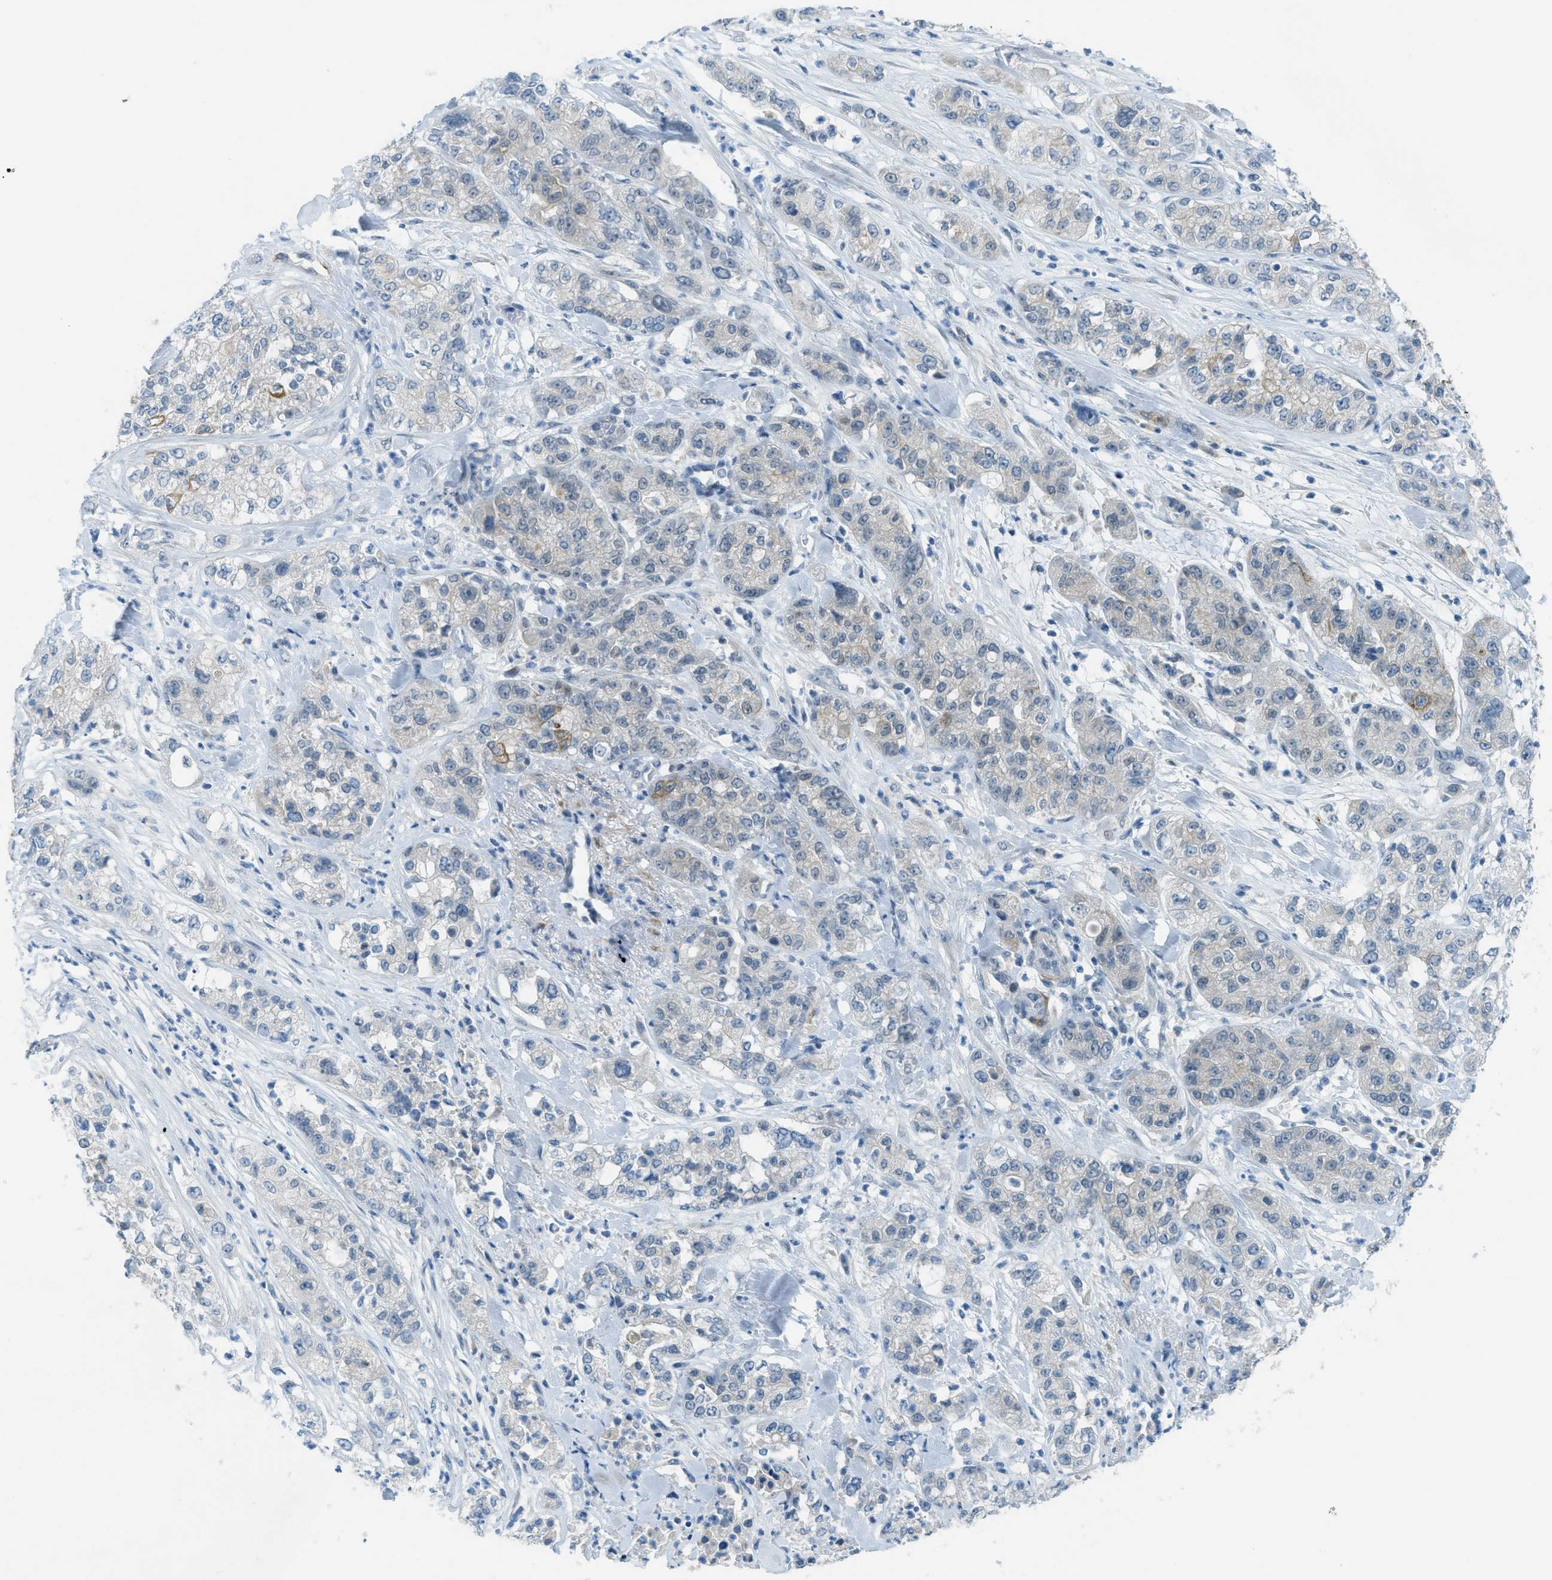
{"staining": {"intensity": "negative", "quantity": "none", "location": "none"}, "tissue": "pancreatic cancer", "cell_type": "Tumor cells", "image_type": "cancer", "snomed": [{"axis": "morphology", "description": "Adenocarcinoma, NOS"}, {"axis": "topography", "description": "Pancreas"}], "caption": "Immunohistochemistry of pancreatic cancer demonstrates no staining in tumor cells.", "gene": "KLHL8", "patient": {"sex": "female", "age": 78}}